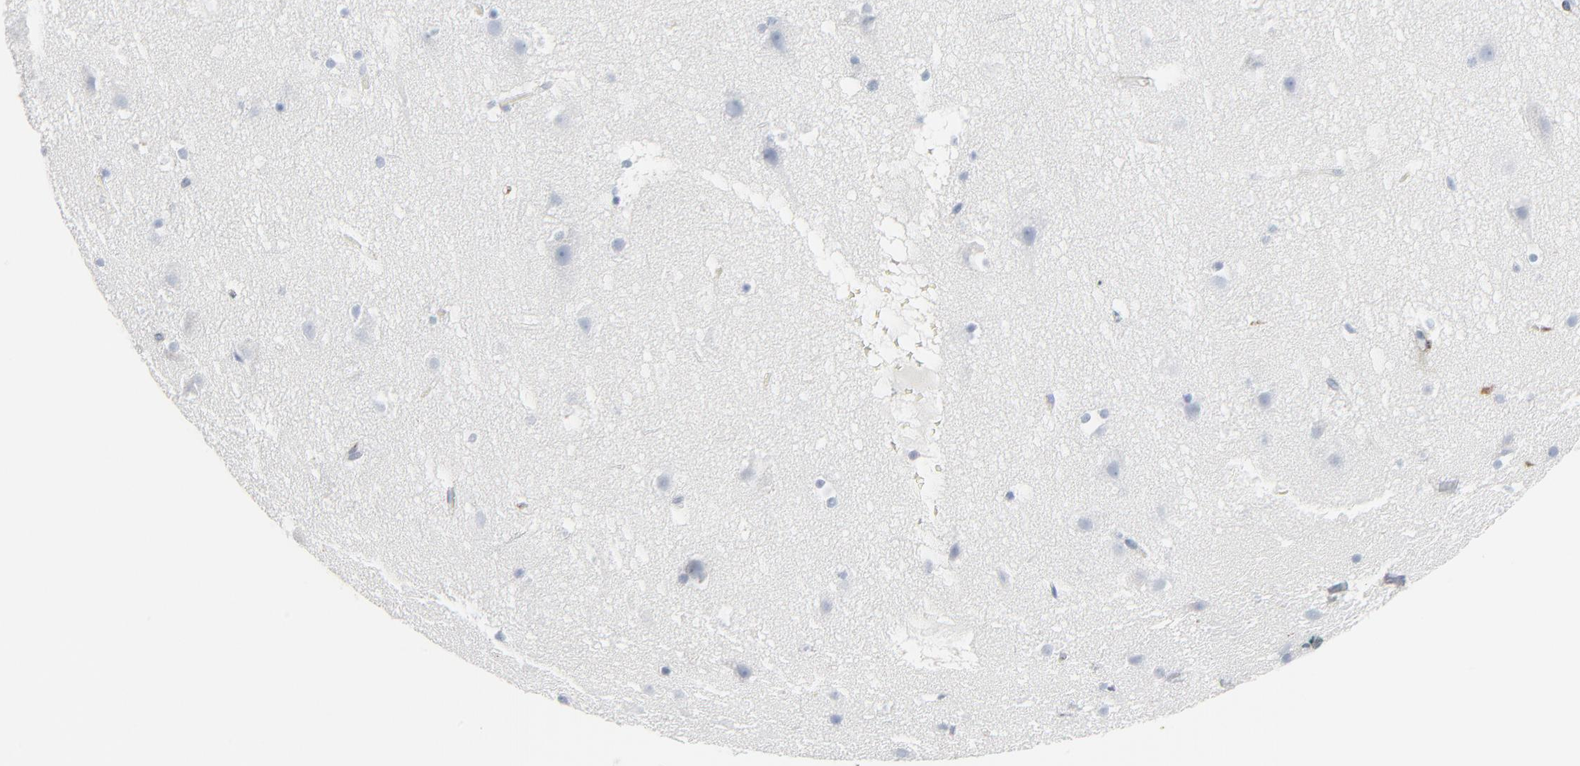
{"staining": {"intensity": "negative", "quantity": "none", "location": "none"}, "tissue": "cerebral cortex", "cell_type": "Endothelial cells", "image_type": "normal", "snomed": [{"axis": "morphology", "description": "Normal tissue, NOS"}, {"axis": "topography", "description": "Cerebral cortex"}], "caption": "Endothelial cells are negative for protein expression in unremarkable human cerebral cortex. (DAB (3,3'-diaminobenzidine) immunohistochemistry (IHC) with hematoxylin counter stain).", "gene": "BGN", "patient": {"sex": "male", "age": 45}}